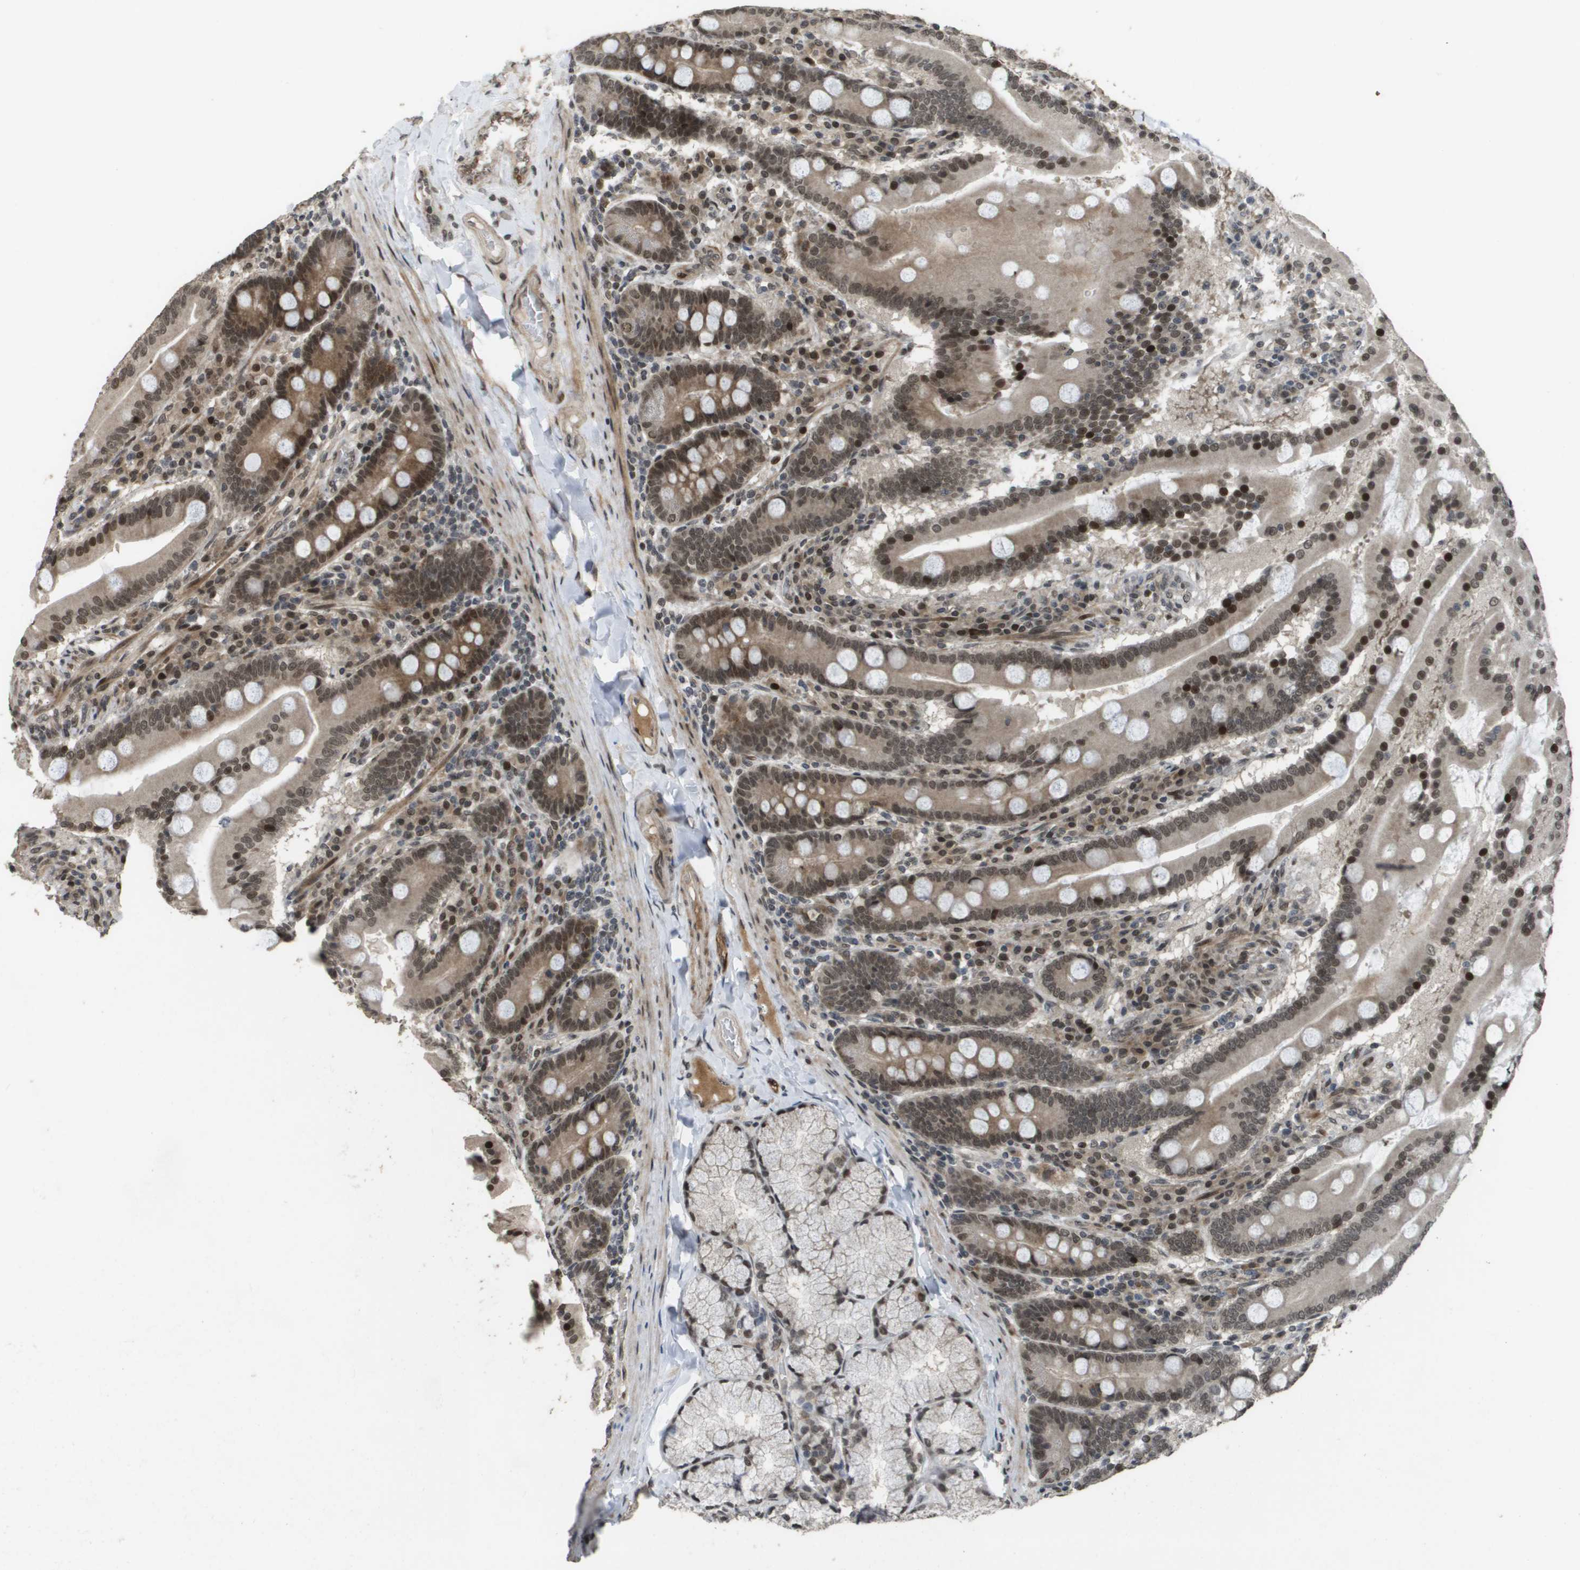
{"staining": {"intensity": "strong", "quantity": ">75%", "location": "cytoplasmic/membranous,nuclear"}, "tissue": "duodenum", "cell_type": "Glandular cells", "image_type": "normal", "snomed": [{"axis": "morphology", "description": "Normal tissue, NOS"}, {"axis": "topography", "description": "Duodenum"}], "caption": "Immunohistochemical staining of benign human duodenum displays high levels of strong cytoplasmic/membranous,nuclear positivity in about >75% of glandular cells. (DAB IHC with brightfield microscopy, high magnification).", "gene": "KAT5", "patient": {"sex": "male", "age": 50}}